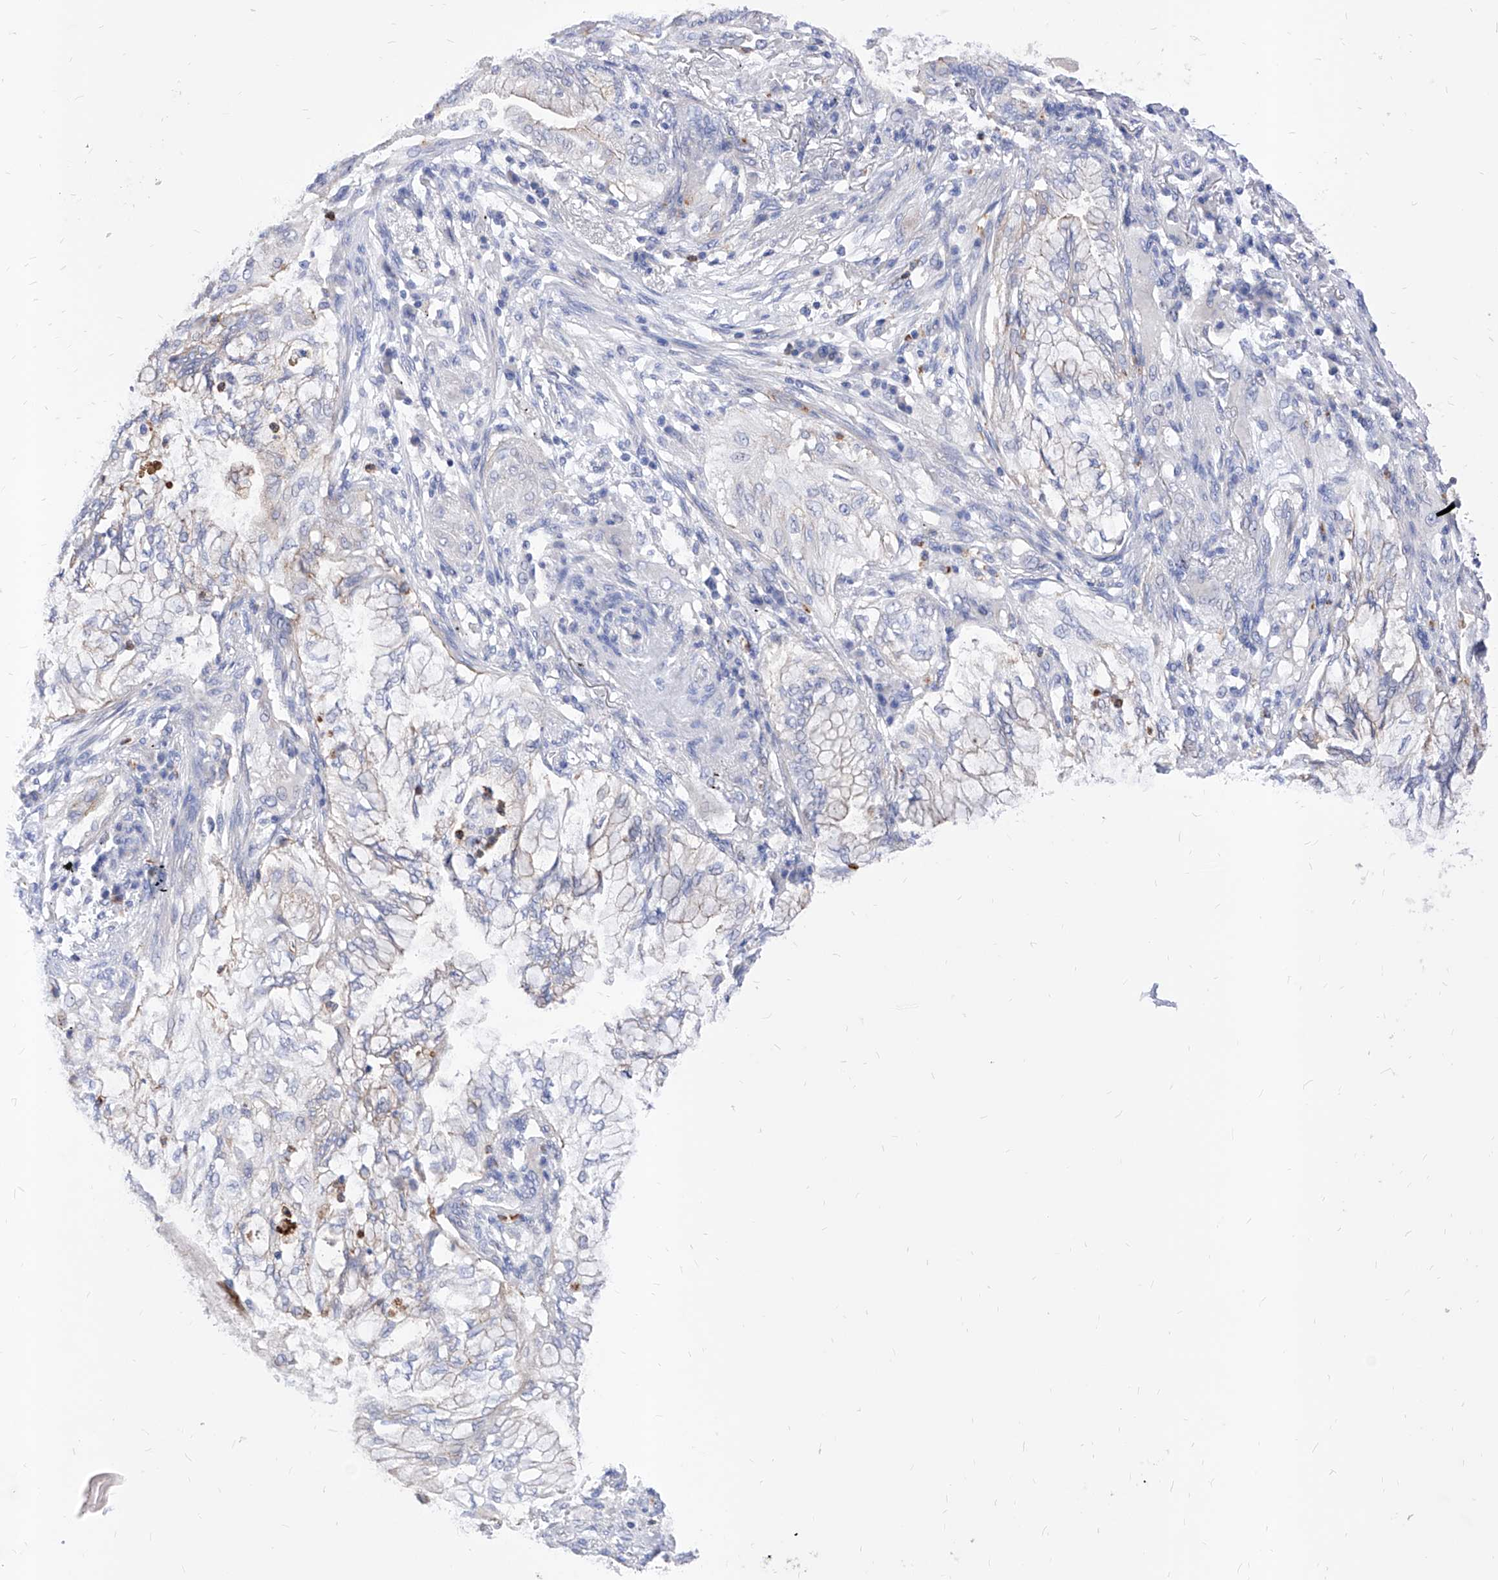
{"staining": {"intensity": "negative", "quantity": "none", "location": "none"}, "tissue": "lung cancer", "cell_type": "Tumor cells", "image_type": "cancer", "snomed": [{"axis": "morphology", "description": "Adenocarcinoma, NOS"}, {"axis": "topography", "description": "Lung"}], "caption": "Tumor cells are negative for protein expression in human lung cancer.", "gene": "VAX1", "patient": {"sex": "female", "age": 70}}